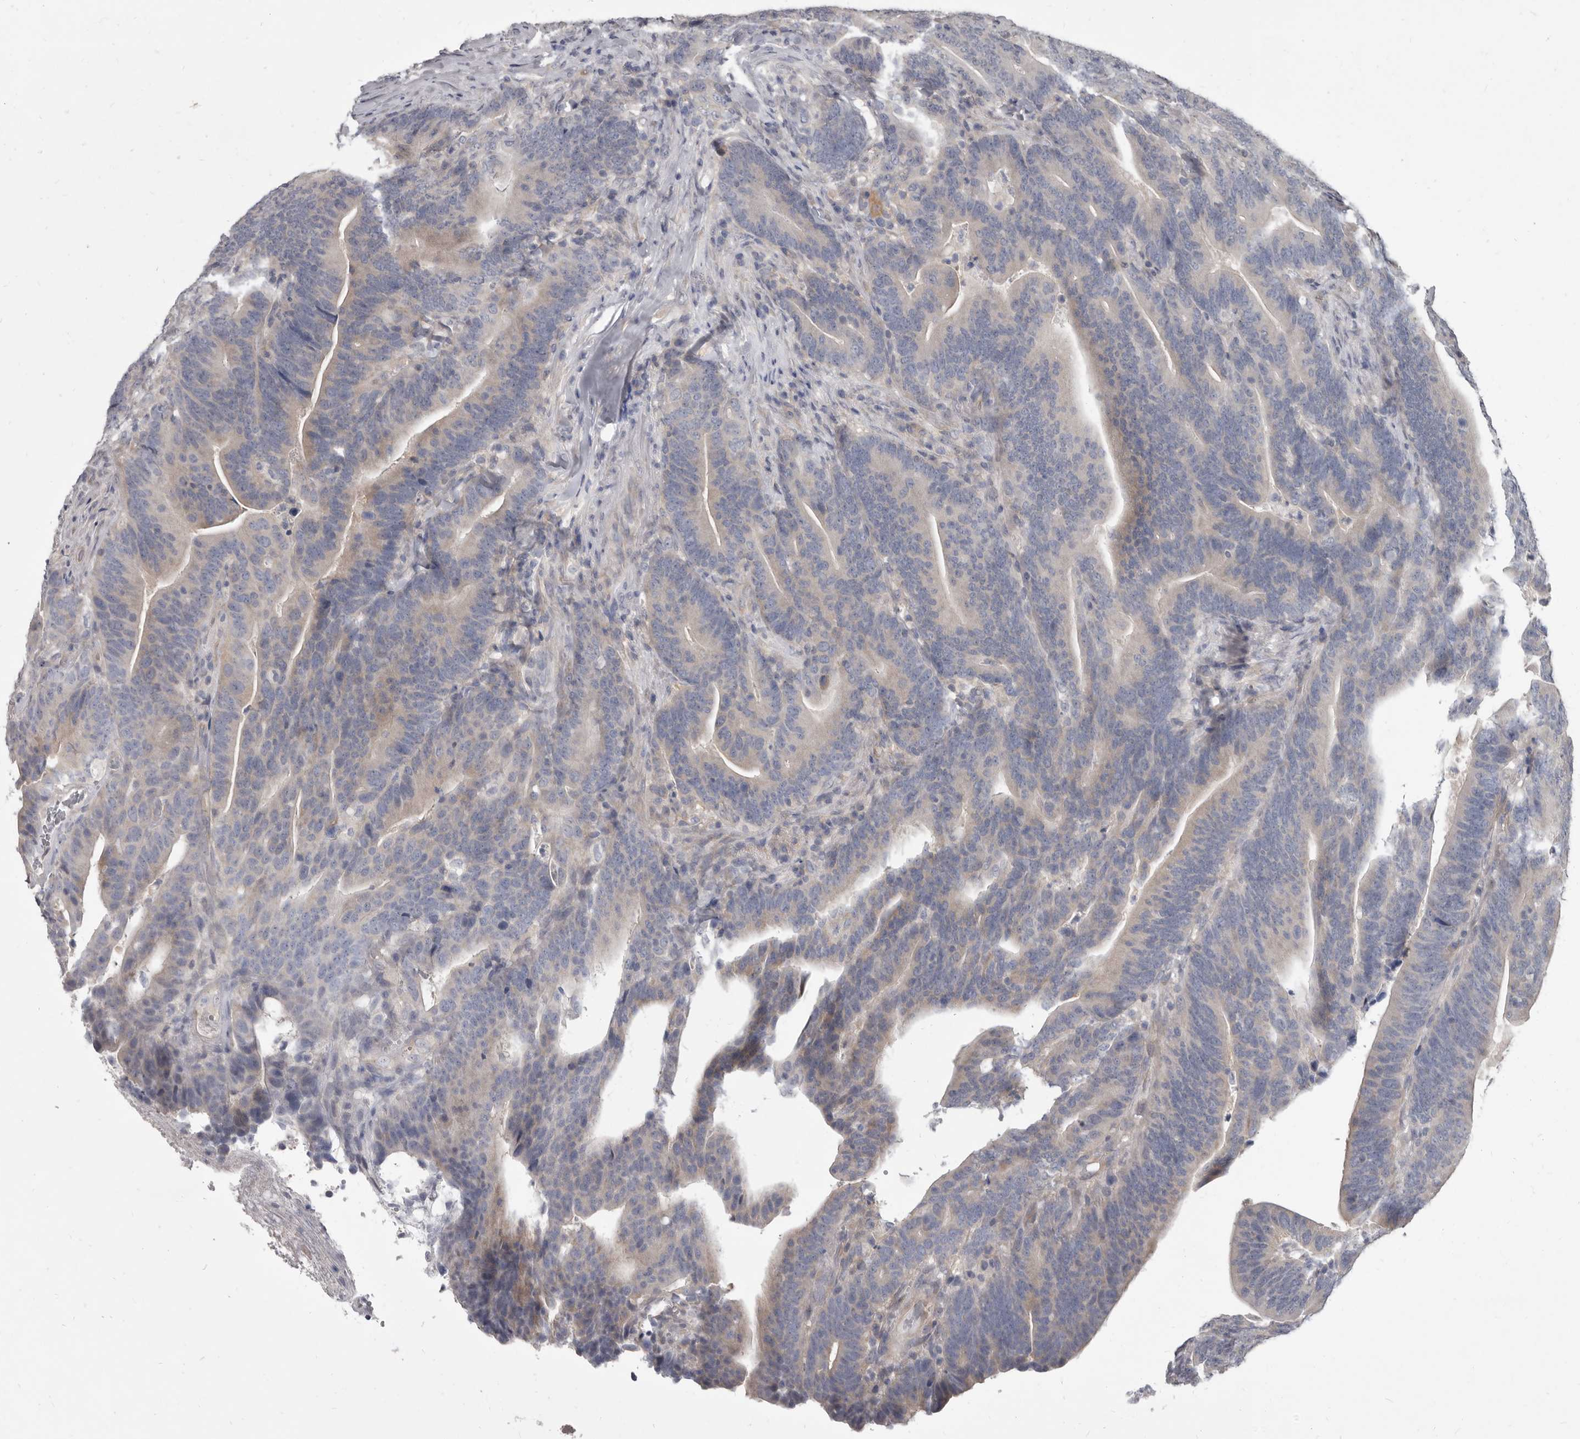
{"staining": {"intensity": "weak", "quantity": "<25%", "location": "cytoplasmic/membranous"}, "tissue": "colorectal cancer", "cell_type": "Tumor cells", "image_type": "cancer", "snomed": [{"axis": "morphology", "description": "Adenocarcinoma, NOS"}, {"axis": "topography", "description": "Colon"}], "caption": "Immunohistochemistry photomicrograph of adenocarcinoma (colorectal) stained for a protein (brown), which shows no expression in tumor cells.", "gene": "GSK3B", "patient": {"sex": "female", "age": 66}}